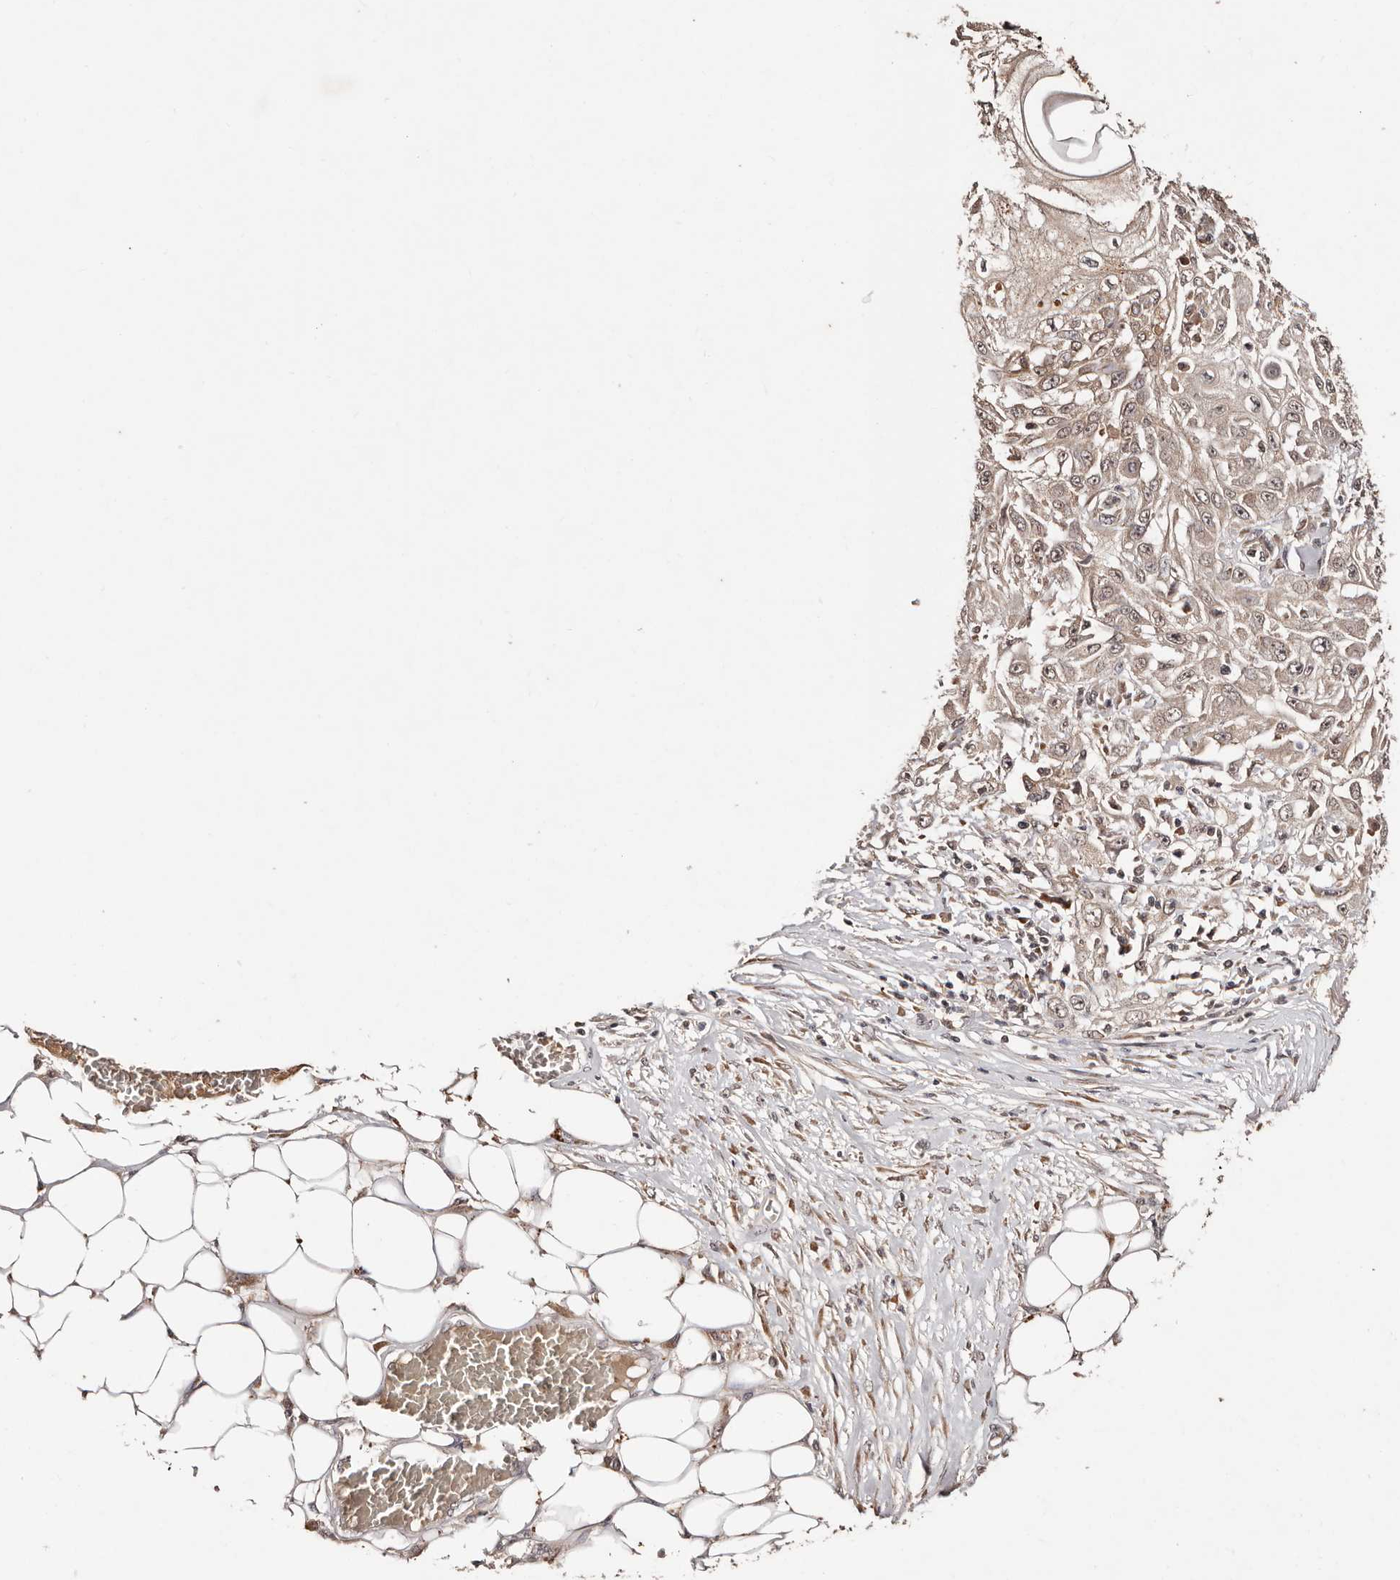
{"staining": {"intensity": "weak", "quantity": ">75%", "location": "cytoplasmic/membranous"}, "tissue": "skin cancer", "cell_type": "Tumor cells", "image_type": "cancer", "snomed": [{"axis": "morphology", "description": "Squamous cell carcinoma, NOS"}, {"axis": "morphology", "description": "Squamous cell carcinoma, metastatic, NOS"}, {"axis": "topography", "description": "Skin"}, {"axis": "topography", "description": "Lymph node"}], "caption": "Immunohistochemistry (IHC) of skin cancer reveals low levels of weak cytoplasmic/membranous positivity in approximately >75% of tumor cells.", "gene": "BICRAL", "patient": {"sex": "male", "age": 75}}